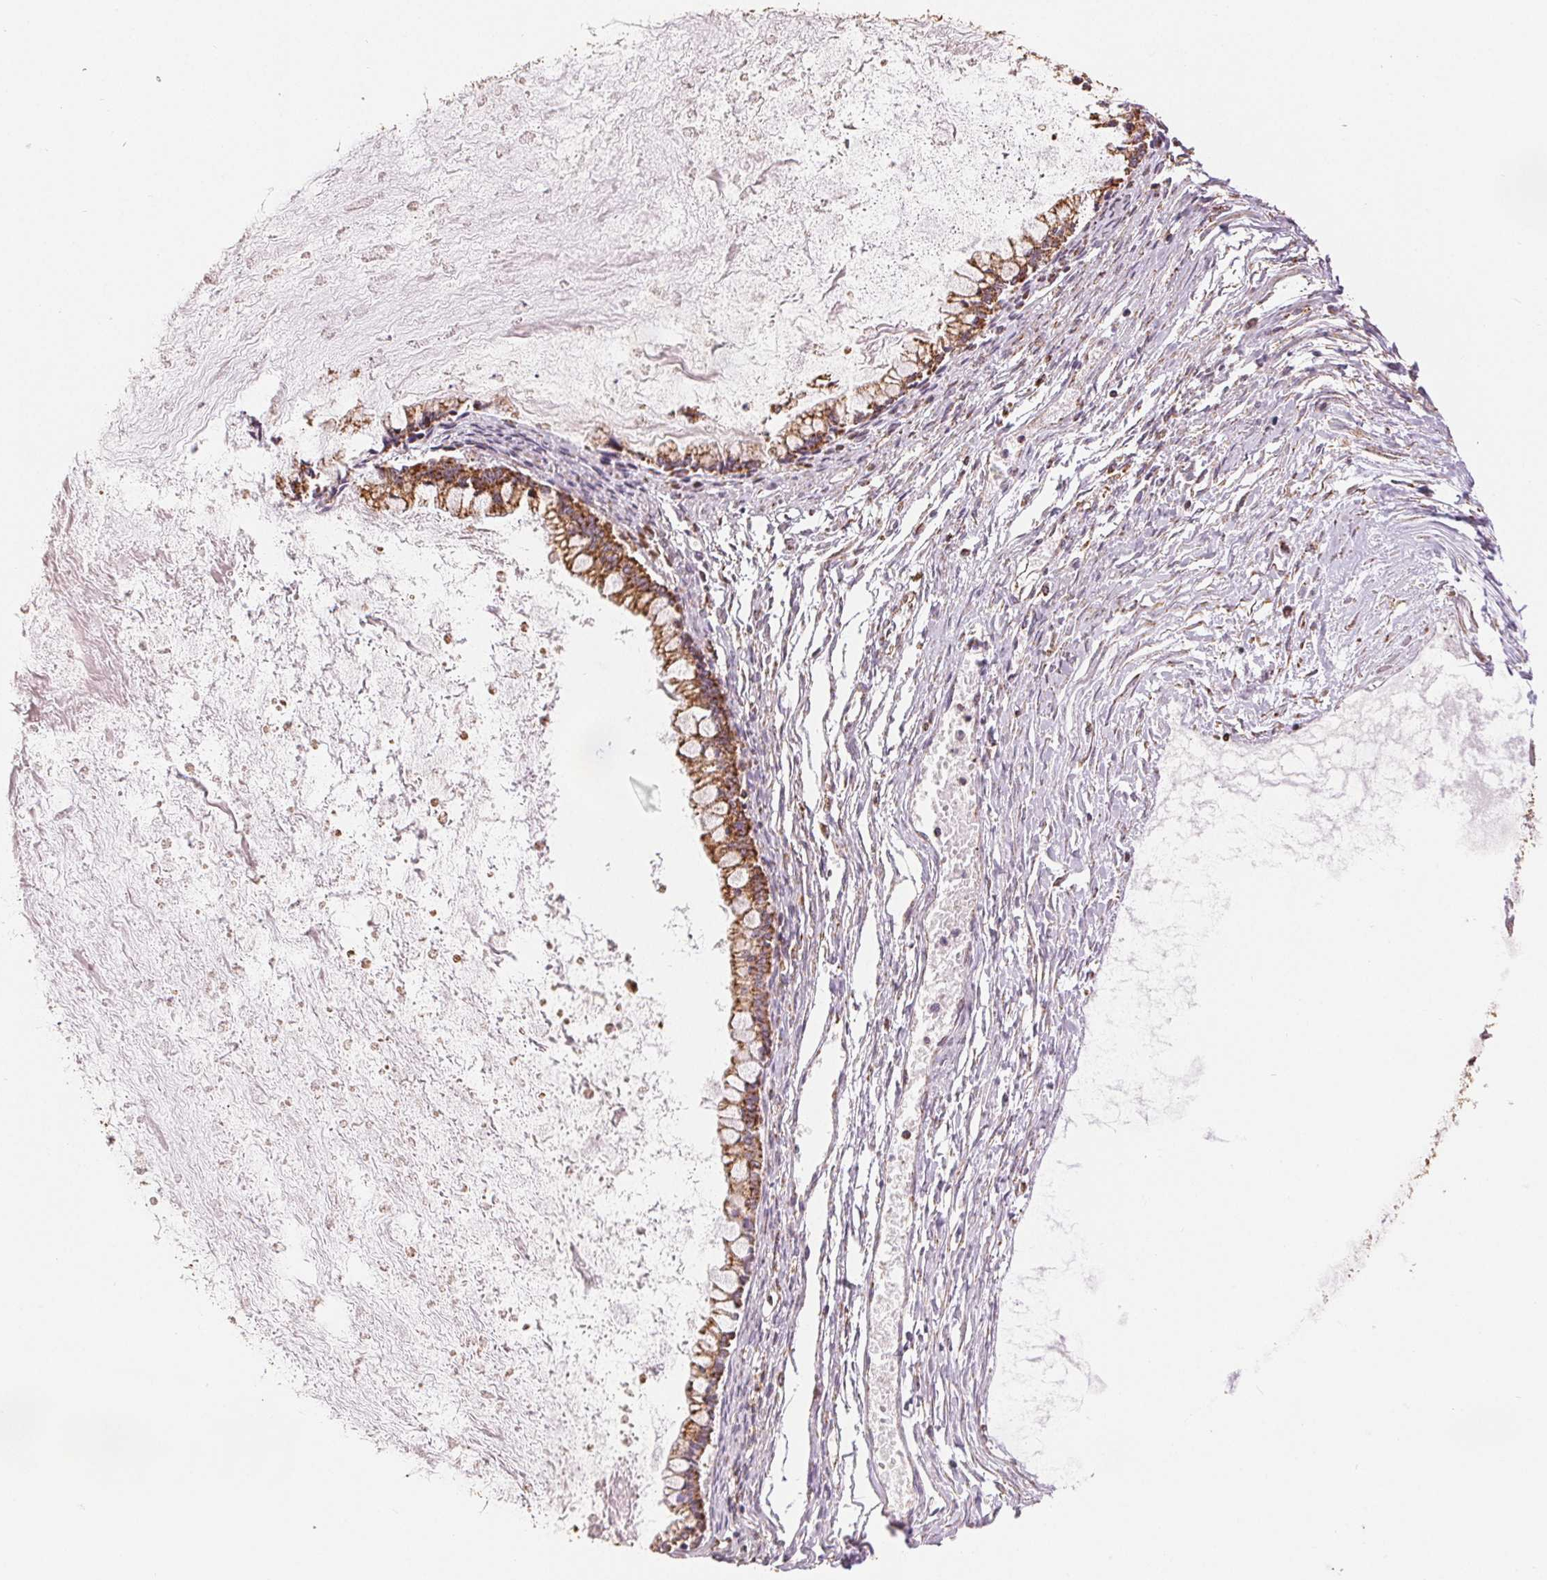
{"staining": {"intensity": "moderate", "quantity": ">75%", "location": "cytoplasmic/membranous"}, "tissue": "ovarian cancer", "cell_type": "Tumor cells", "image_type": "cancer", "snomed": [{"axis": "morphology", "description": "Cystadenocarcinoma, mucinous, NOS"}, {"axis": "topography", "description": "Ovary"}], "caption": "Human ovarian mucinous cystadenocarcinoma stained for a protein (brown) reveals moderate cytoplasmic/membranous positive expression in about >75% of tumor cells.", "gene": "SDHB", "patient": {"sex": "female", "age": 67}}